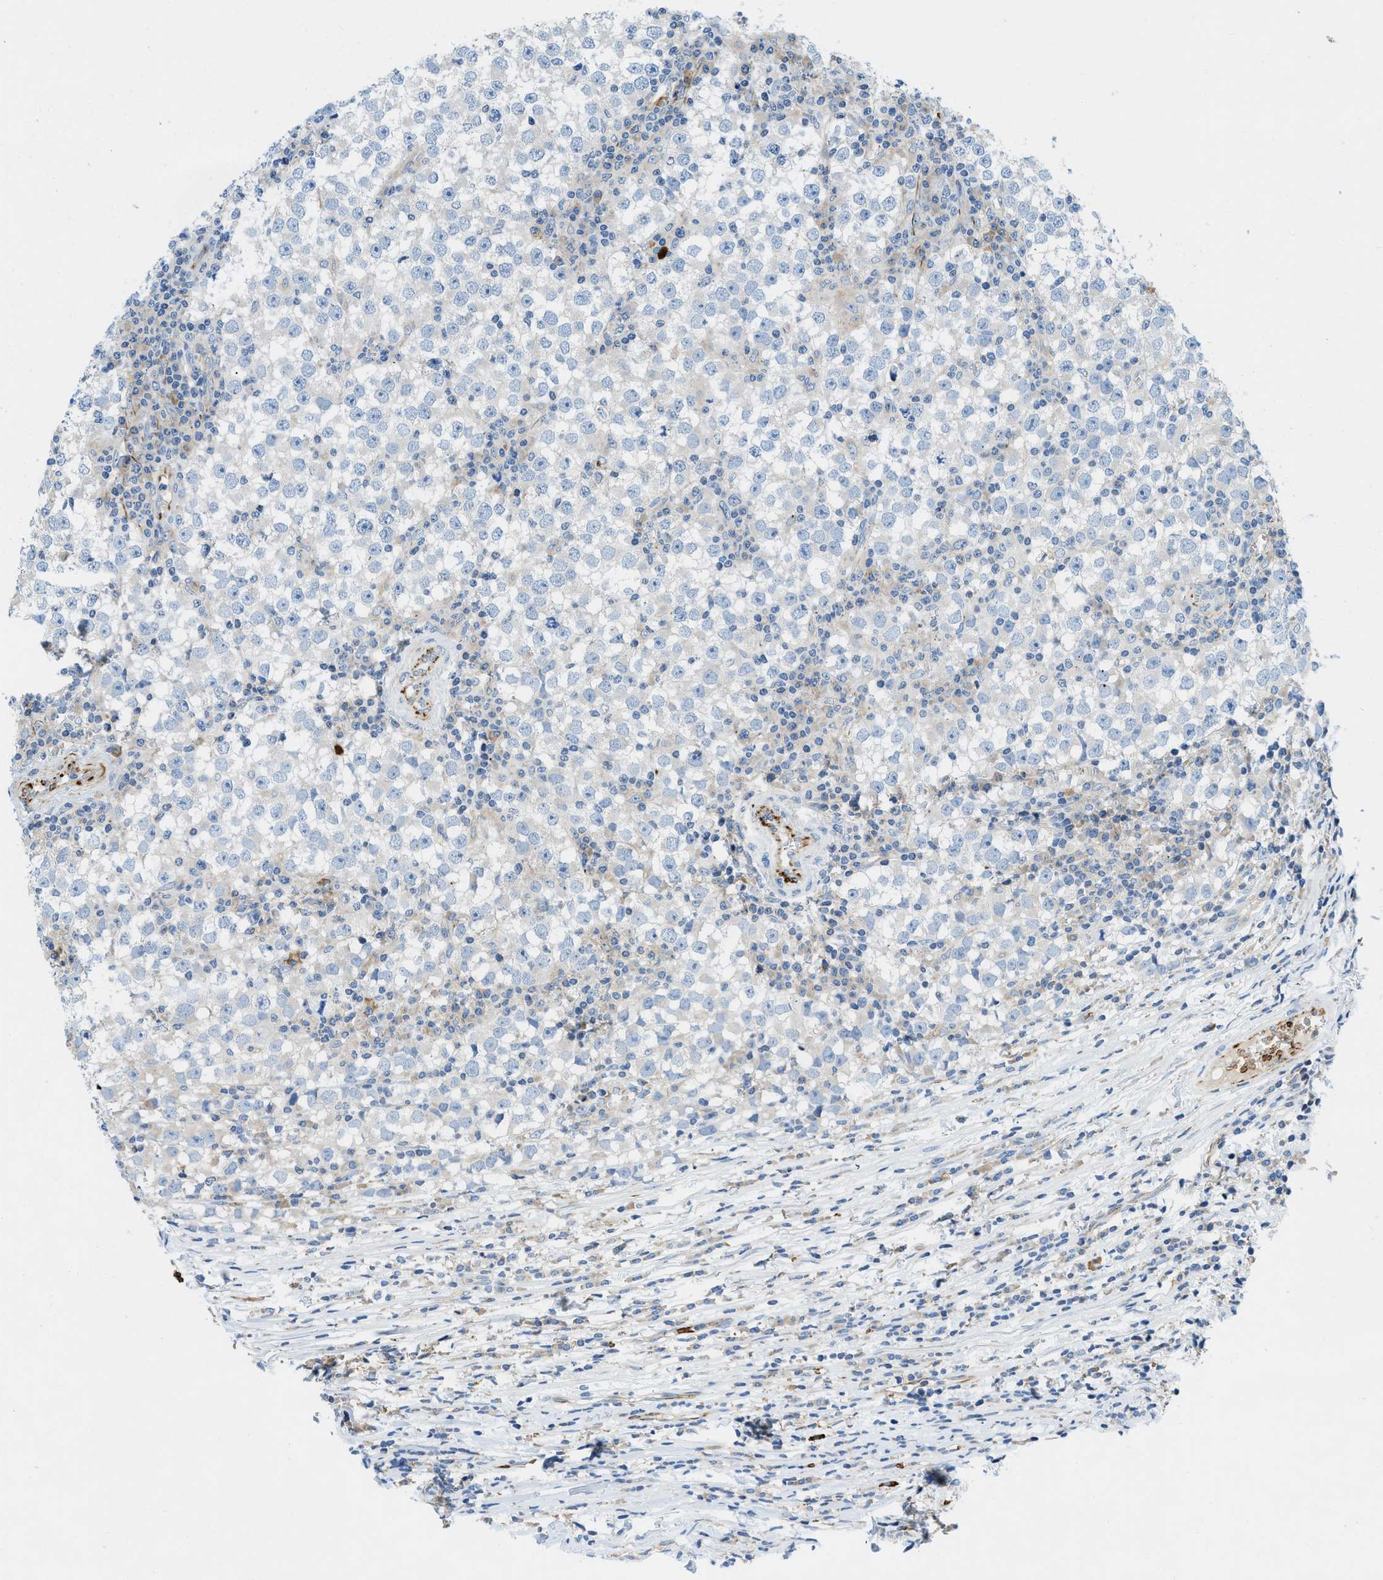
{"staining": {"intensity": "negative", "quantity": "none", "location": "none"}, "tissue": "testis cancer", "cell_type": "Tumor cells", "image_type": "cancer", "snomed": [{"axis": "morphology", "description": "Seminoma, NOS"}, {"axis": "topography", "description": "Testis"}], "caption": "A histopathology image of human seminoma (testis) is negative for staining in tumor cells.", "gene": "ZNF831", "patient": {"sex": "male", "age": 65}}